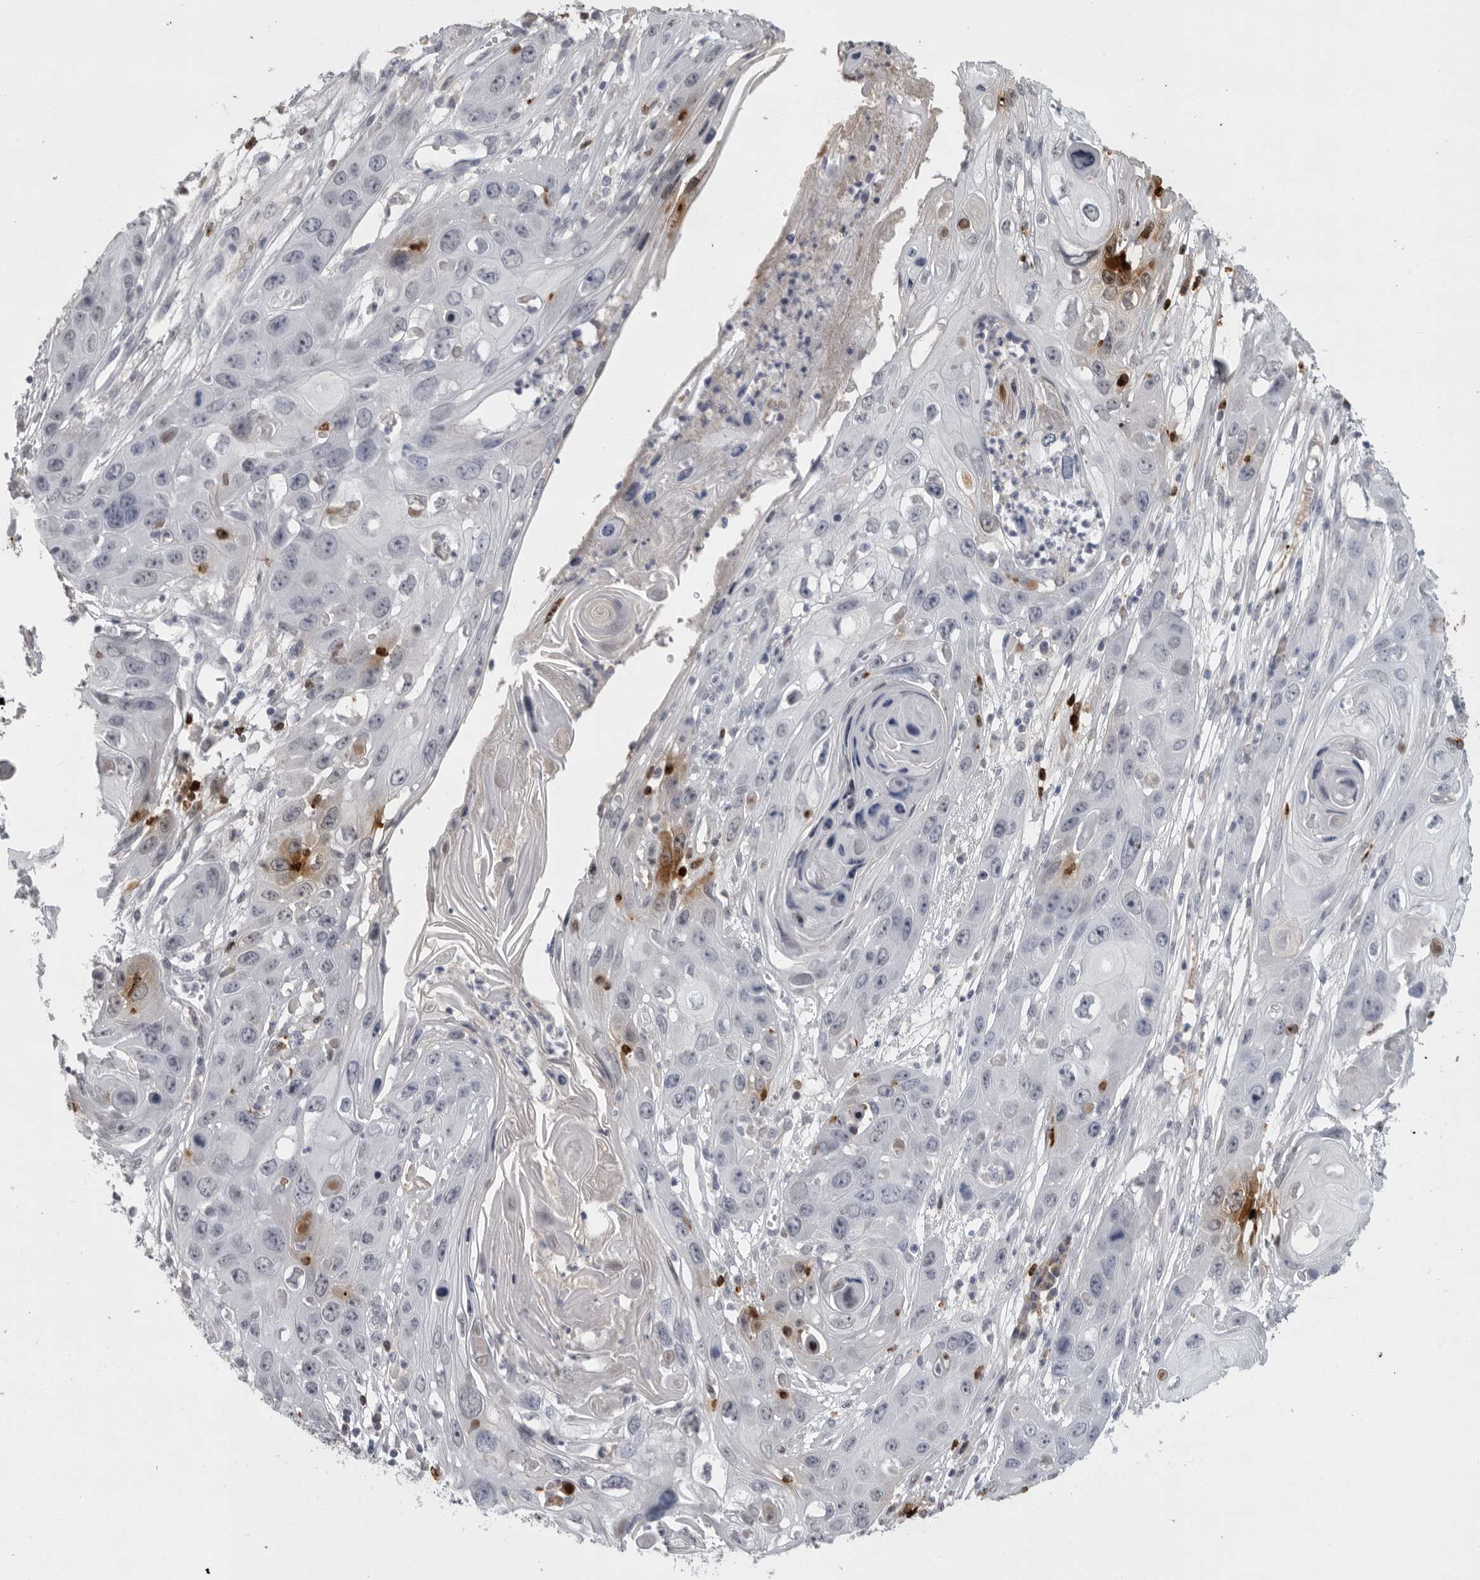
{"staining": {"intensity": "negative", "quantity": "none", "location": "none"}, "tissue": "skin cancer", "cell_type": "Tumor cells", "image_type": "cancer", "snomed": [{"axis": "morphology", "description": "Squamous cell carcinoma, NOS"}, {"axis": "topography", "description": "Skin"}], "caption": "The photomicrograph displays no staining of tumor cells in squamous cell carcinoma (skin).", "gene": "GNLY", "patient": {"sex": "male", "age": 55}}